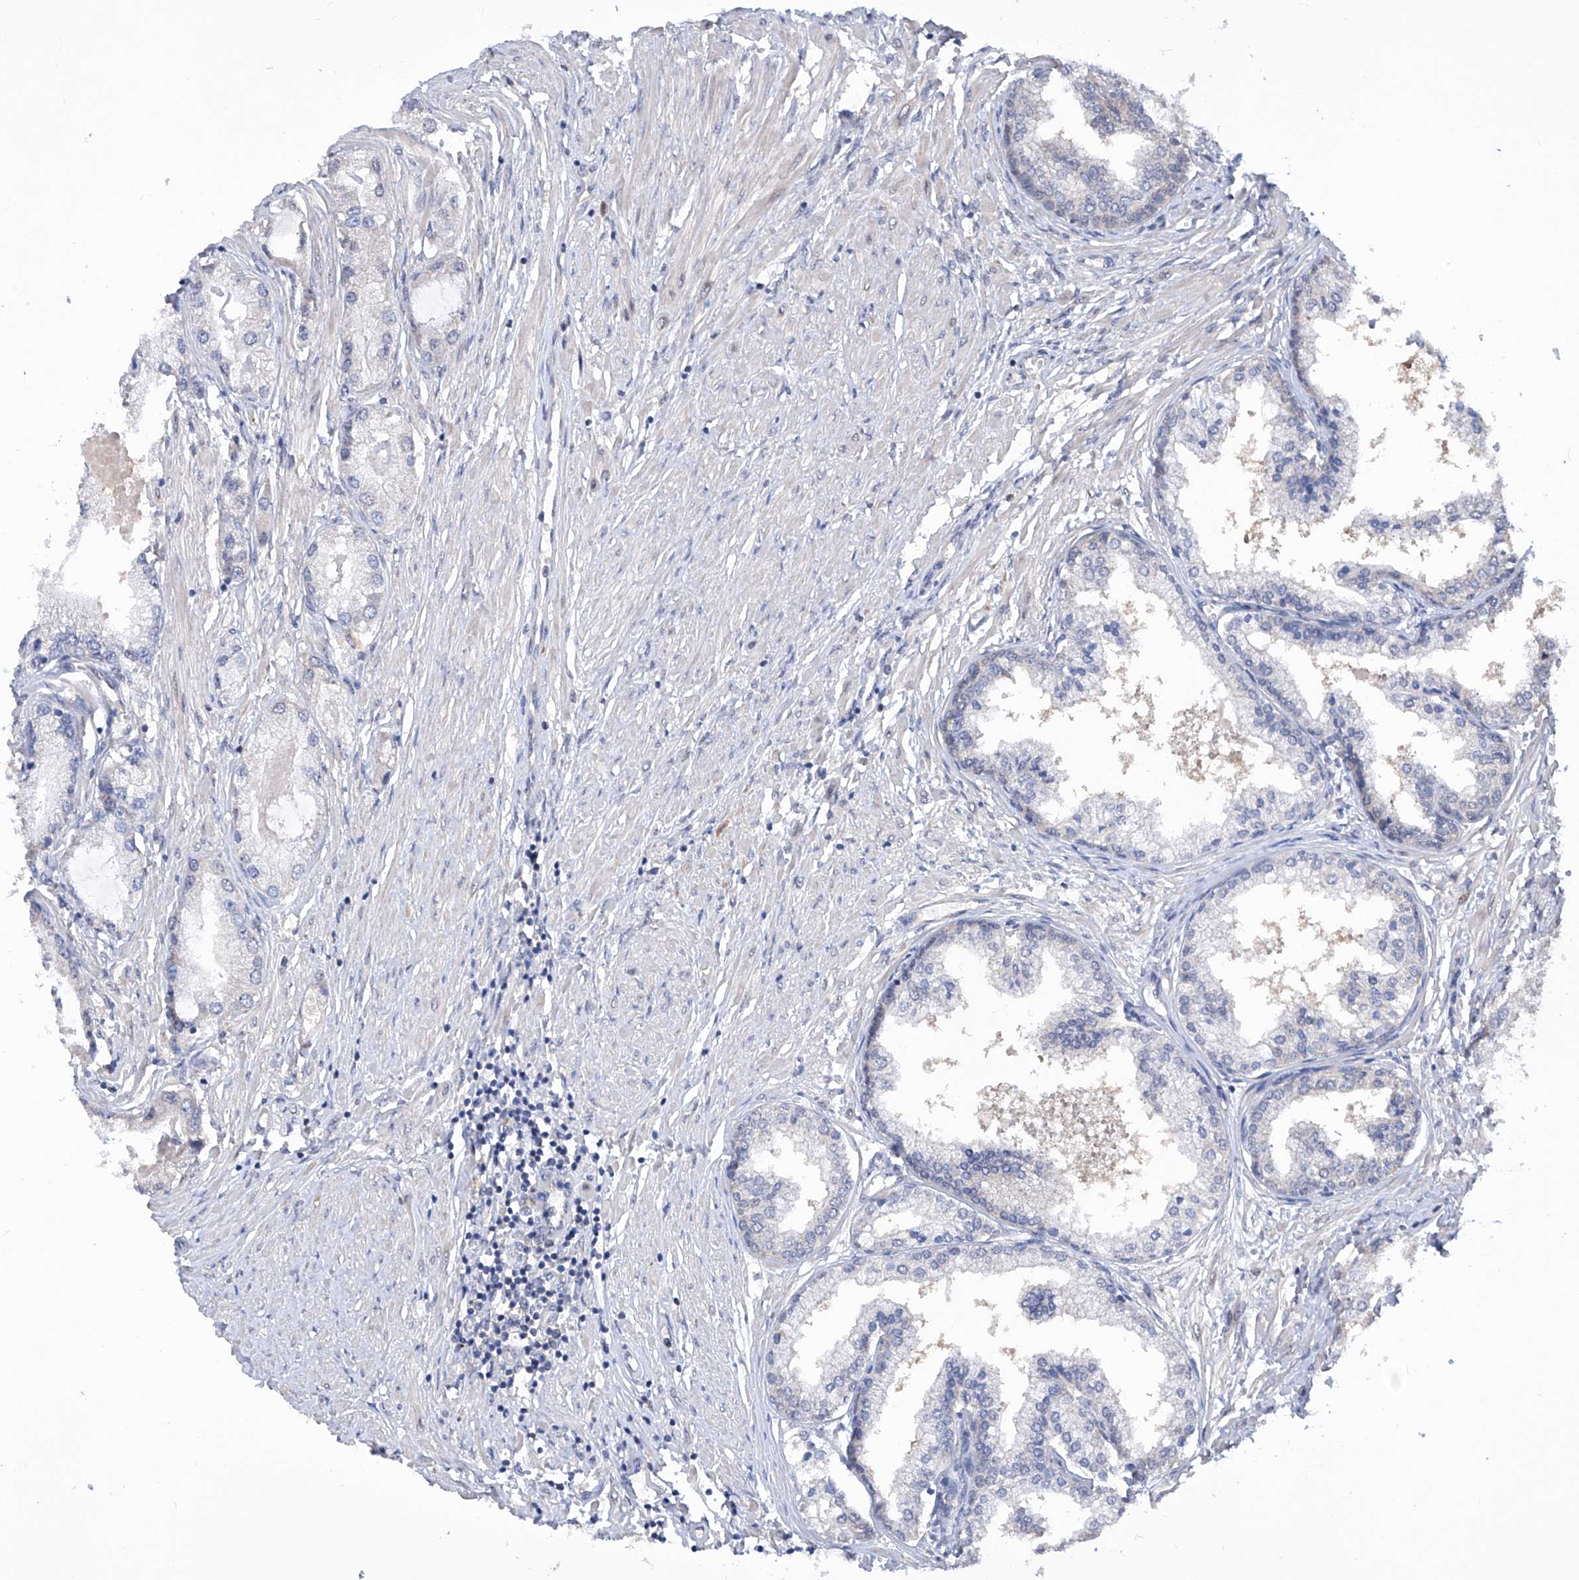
{"staining": {"intensity": "negative", "quantity": "none", "location": "none"}, "tissue": "prostate cancer", "cell_type": "Tumor cells", "image_type": "cancer", "snomed": [{"axis": "morphology", "description": "Adenocarcinoma, Low grade"}, {"axis": "topography", "description": "Prostate"}], "caption": "Tumor cells show no significant protein positivity in prostate cancer.", "gene": "USP45", "patient": {"sex": "male", "age": 62}}